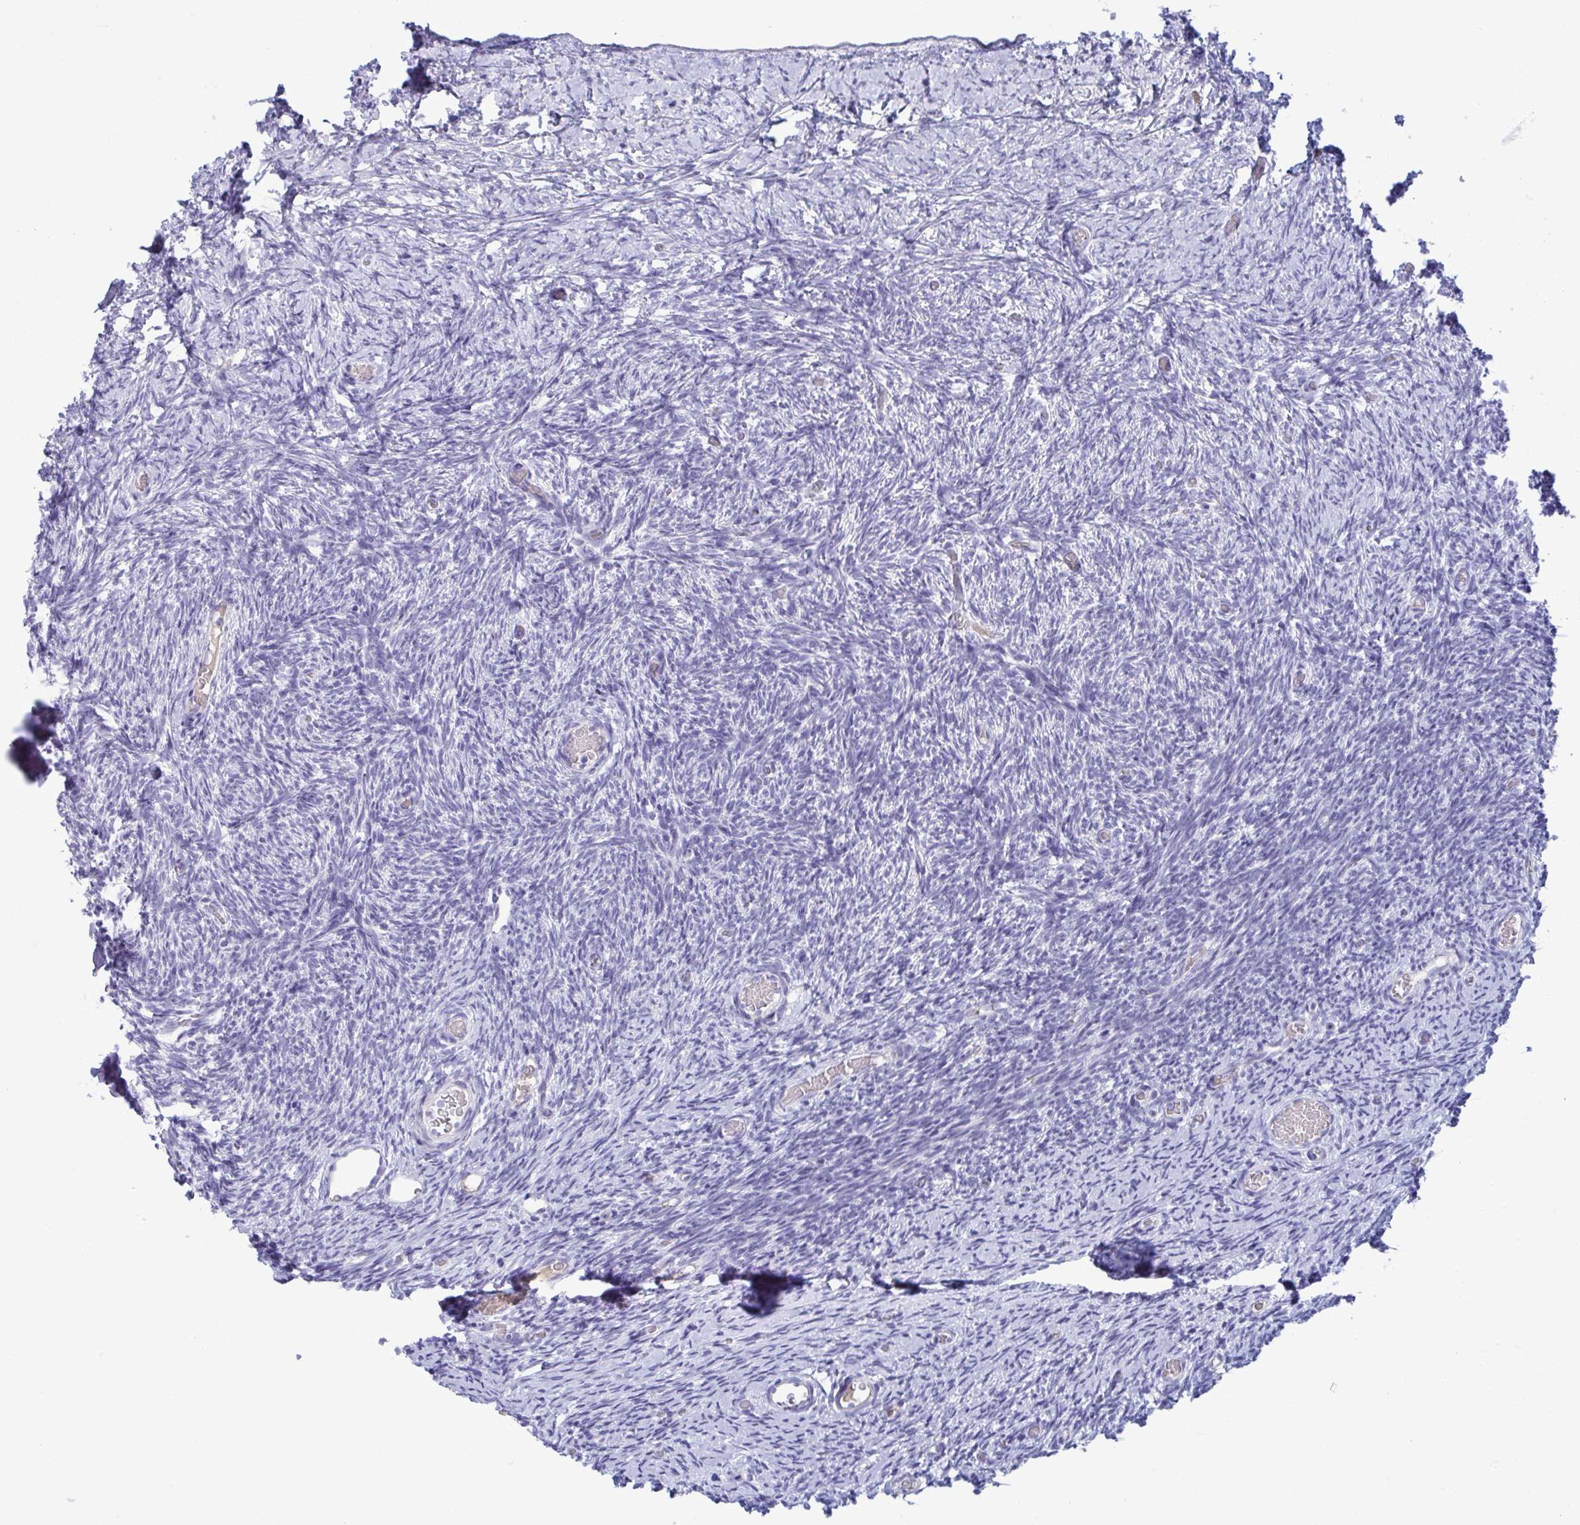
{"staining": {"intensity": "negative", "quantity": "none", "location": "none"}, "tissue": "ovary", "cell_type": "Ovarian stroma cells", "image_type": "normal", "snomed": [{"axis": "morphology", "description": "Normal tissue, NOS"}, {"axis": "topography", "description": "Ovary"}], "caption": "Immunohistochemical staining of unremarkable ovary reveals no significant expression in ovarian stroma cells. (DAB immunohistochemistry (IHC), high magnification).", "gene": "TAS2R38", "patient": {"sex": "female", "age": 39}}